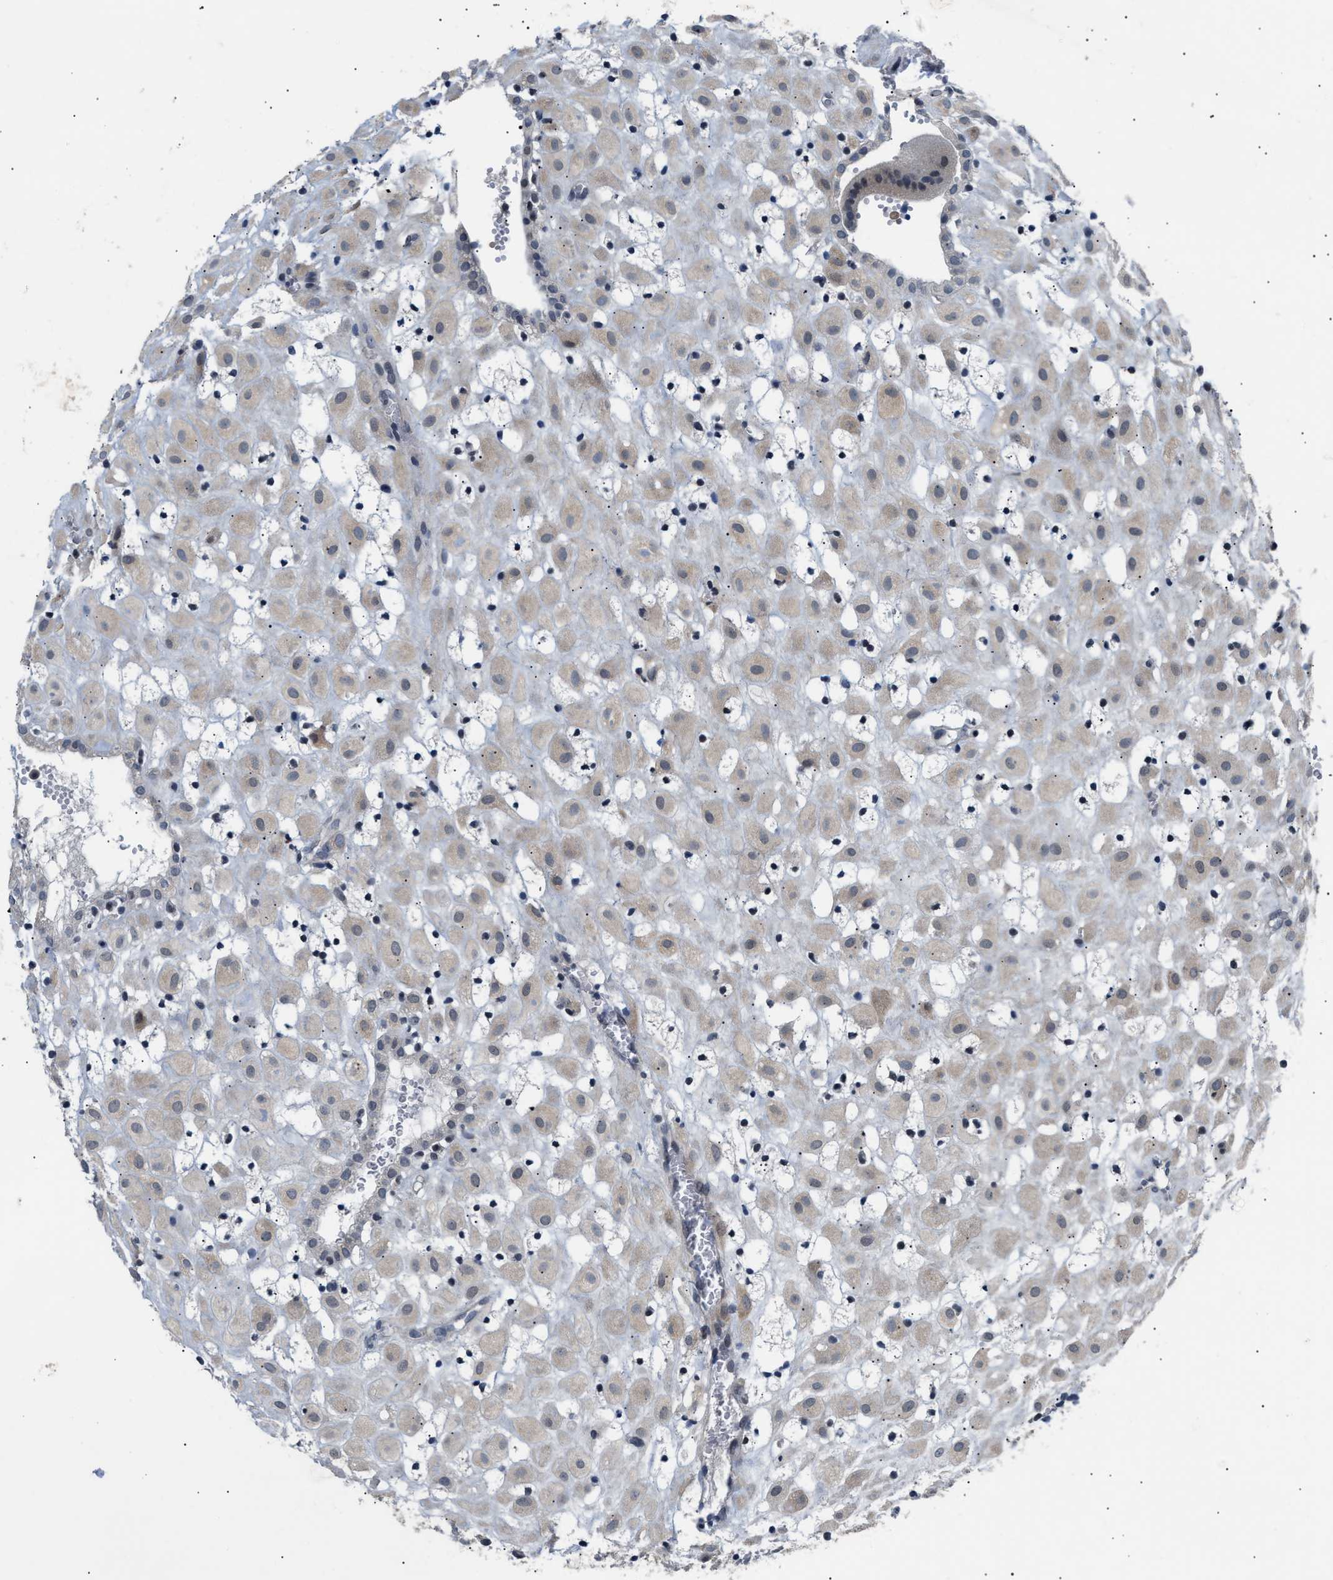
{"staining": {"intensity": "weak", "quantity": ">75%", "location": "cytoplasmic/membranous"}, "tissue": "placenta", "cell_type": "Decidual cells", "image_type": "normal", "snomed": [{"axis": "morphology", "description": "Normal tissue, NOS"}, {"axis": "topography", "description": "Placenta"}], "caption": "Decidual cells display low levels of weak cytoplasmic/membranous expression in about >75% of cells in normal placenta. Using DAB (3,3'-diaminobenzidine) (brown) and hematoxylin (blue) stains, captured at high magnification using brightfield microscopy.", "gene": "TXNRD3", "patient": {"sex": "female", "age": 18}}